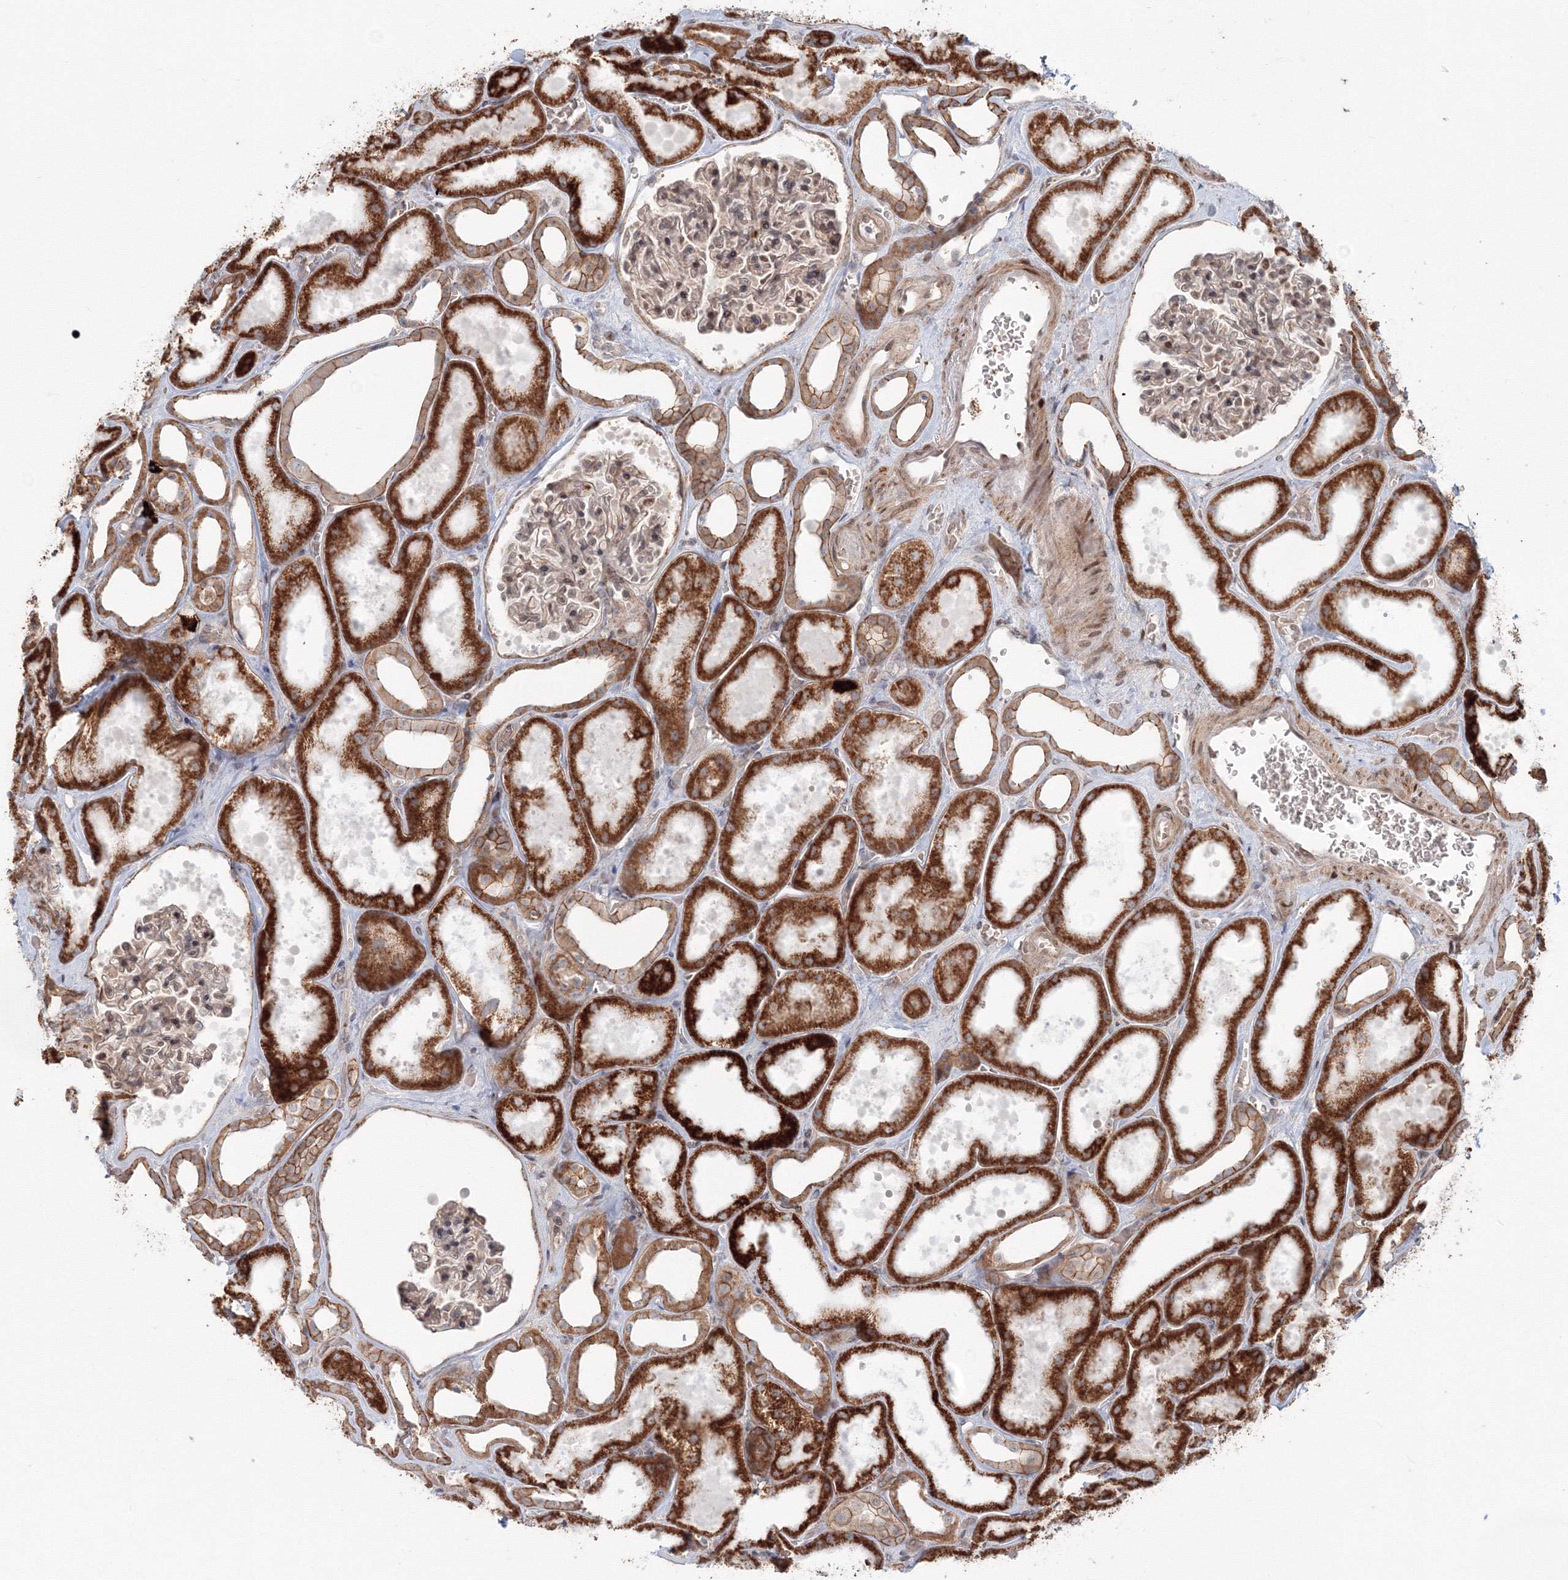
{"staining": {"intensity": "moderate", "quantity": ">75%", "location": "nuclear"}, "tissue": "kidney", "cell_type": "Cells in glomeruli", "image_type": "normal", "snomed": [{"axis": "morphology", "description": "Normal tissue, NOS"}, {"axis": "morphology", "description": "Adenocarcinoma, NOS"}, {"axis": "topography", "description": "Kidney"}], "caption": "Immunohistochemical staining of benign human kidney reveals moderate nuclear protein expression in about >75% of cells in glomeruli. The staining is performed using DAB (3,3'-diaminobenzidine) brown chromogen to label protein expression. The nuclei are counter-stained blue using hematoxylin.", "gene": "SH3PXD2A", "patient": {"sex": "female", "age": 68}}